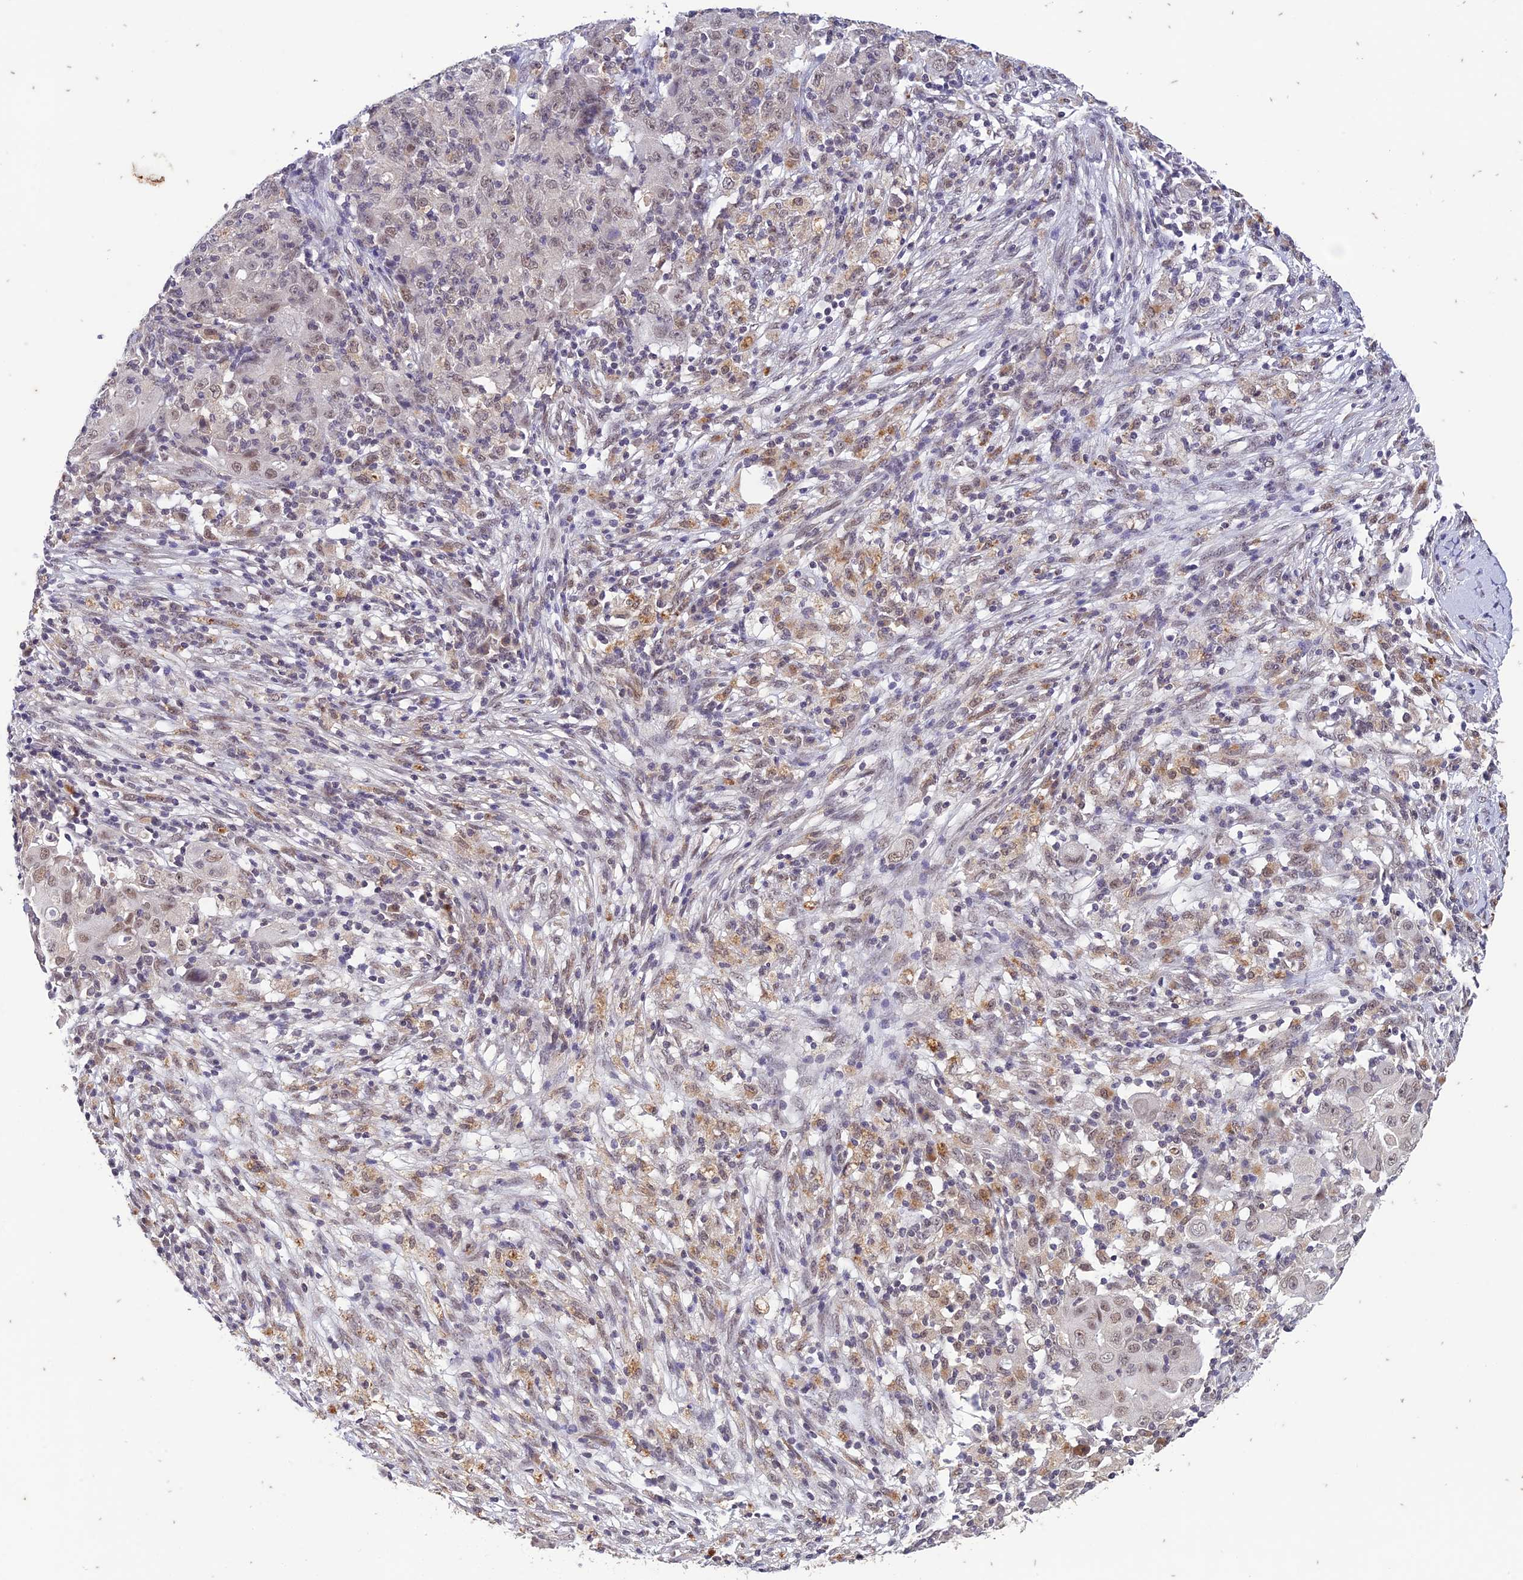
{"staining": {"intensity": "weak", "quantity": "25%-75%", "location": "nuclear"}, "tissue": "ovarian cancer", "cell_type": "Tumor cells", "image_type": "cancer", "snomed": [{"axis": "morphology", "description": "Carcinoma, endometroid"}, {"axis": "topography", "description": "Ovary"}], "caption": "Brown immunohistochemical staining in human ovarian cancer (endometroid carcinoma) displays weak nuclear positivity in approximately 25%-75% of tumor cells. The staining is performed using DAB brown chromogen to label protein expression. The nuclei are counter-stained blue using hematoxylin.", "gene": "POP4", "patient": {"sex": "female", "age": 42}}